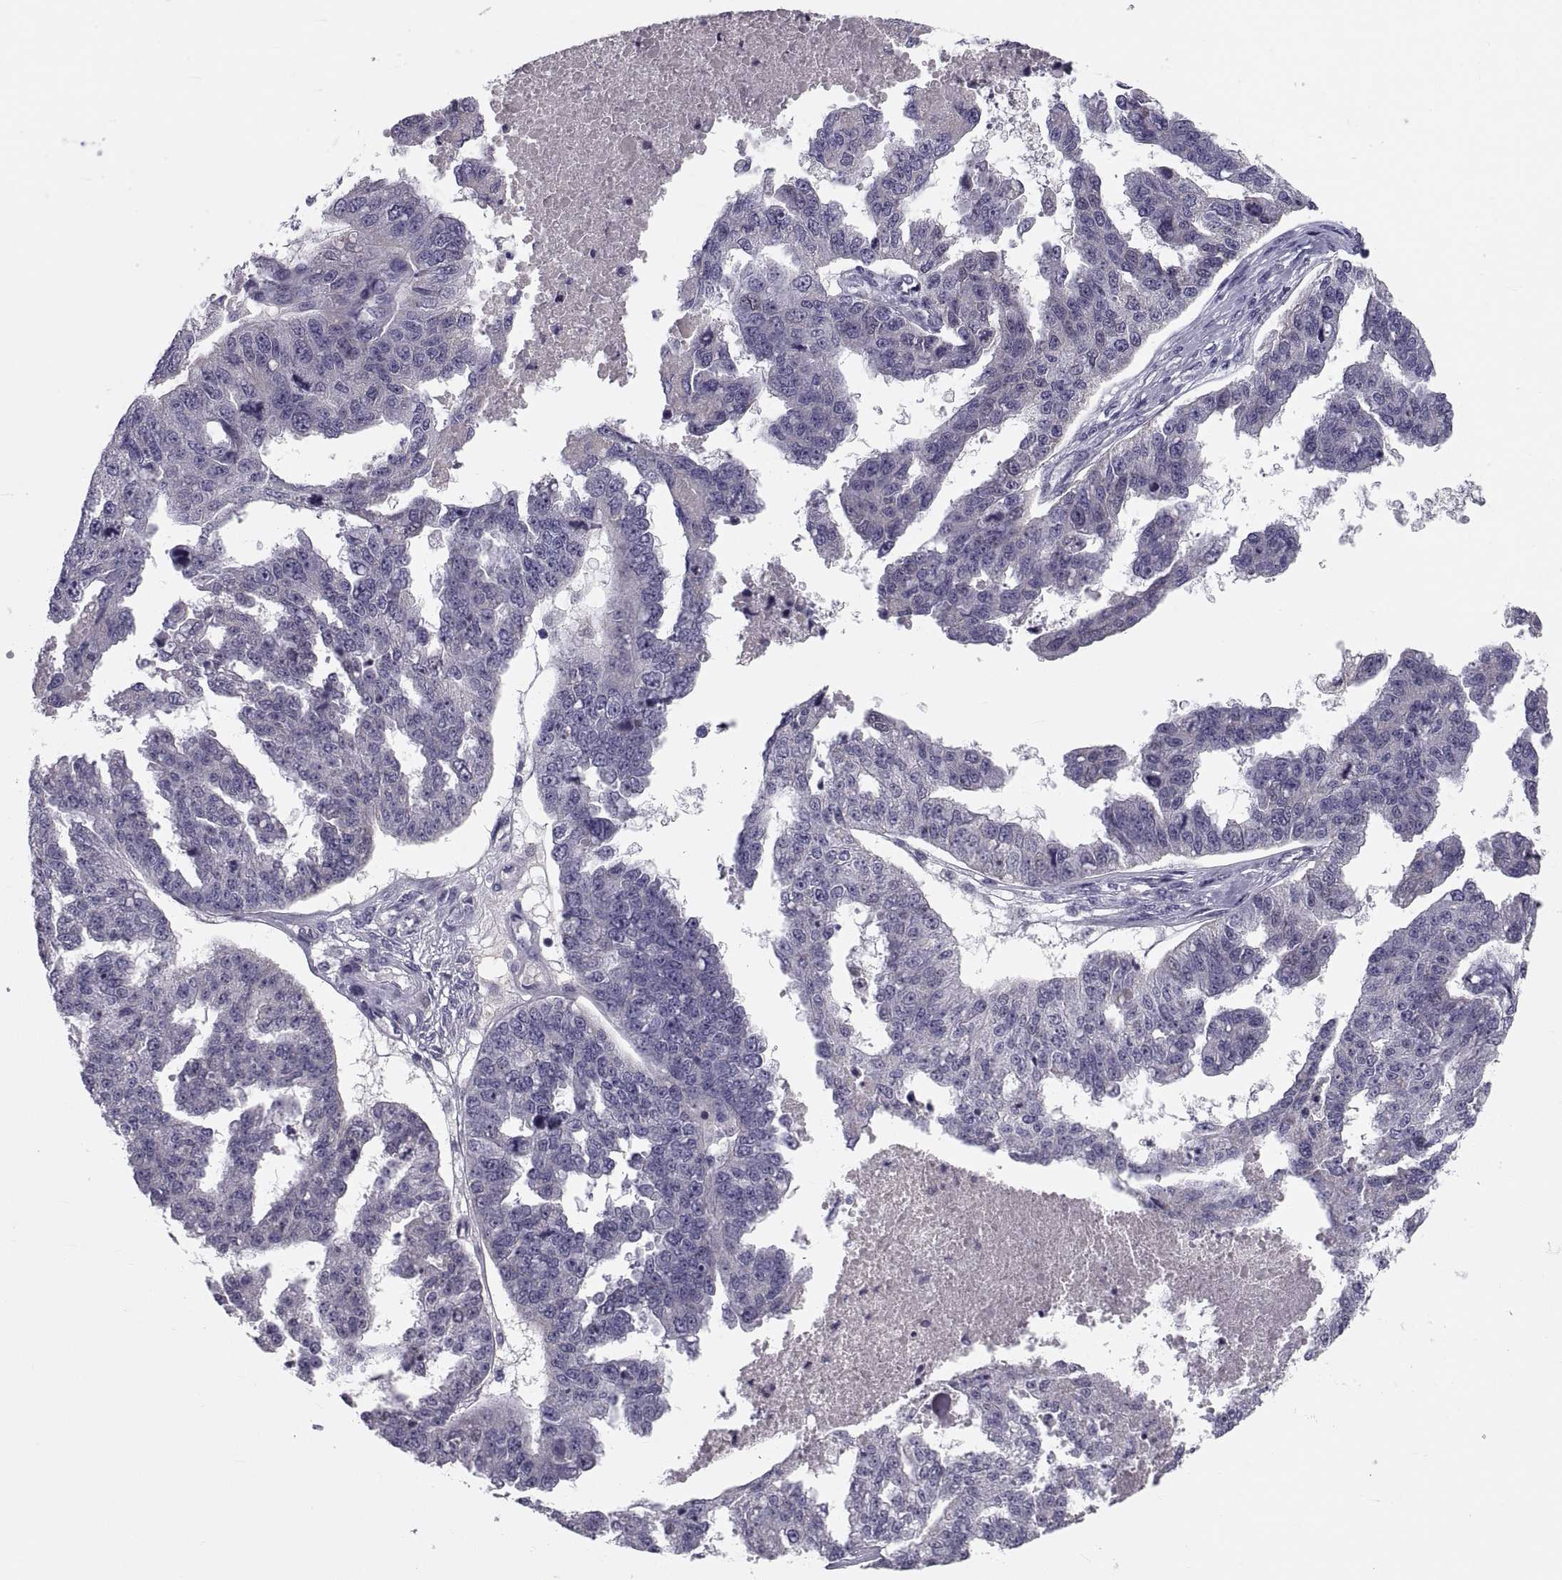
{"staining": {"intensity": "negative", "quantity": "none", "location": "none"}, "tissue": "ovarian cancer", "cell_type": "Tumor cells", "image_type": "cancer", "snomed": [{"axis": "morphology", "description": "Cystadenocarcinoma, serous, NOS"}, {"axis": "topography", "description": "Ovary"}], "caption": "IHC of human ovarian serous cystadenocarcinoma displays no staining in tumor cells.", "gene": "PDZRN4", "patient": {"sex": "female", "age": 58}}